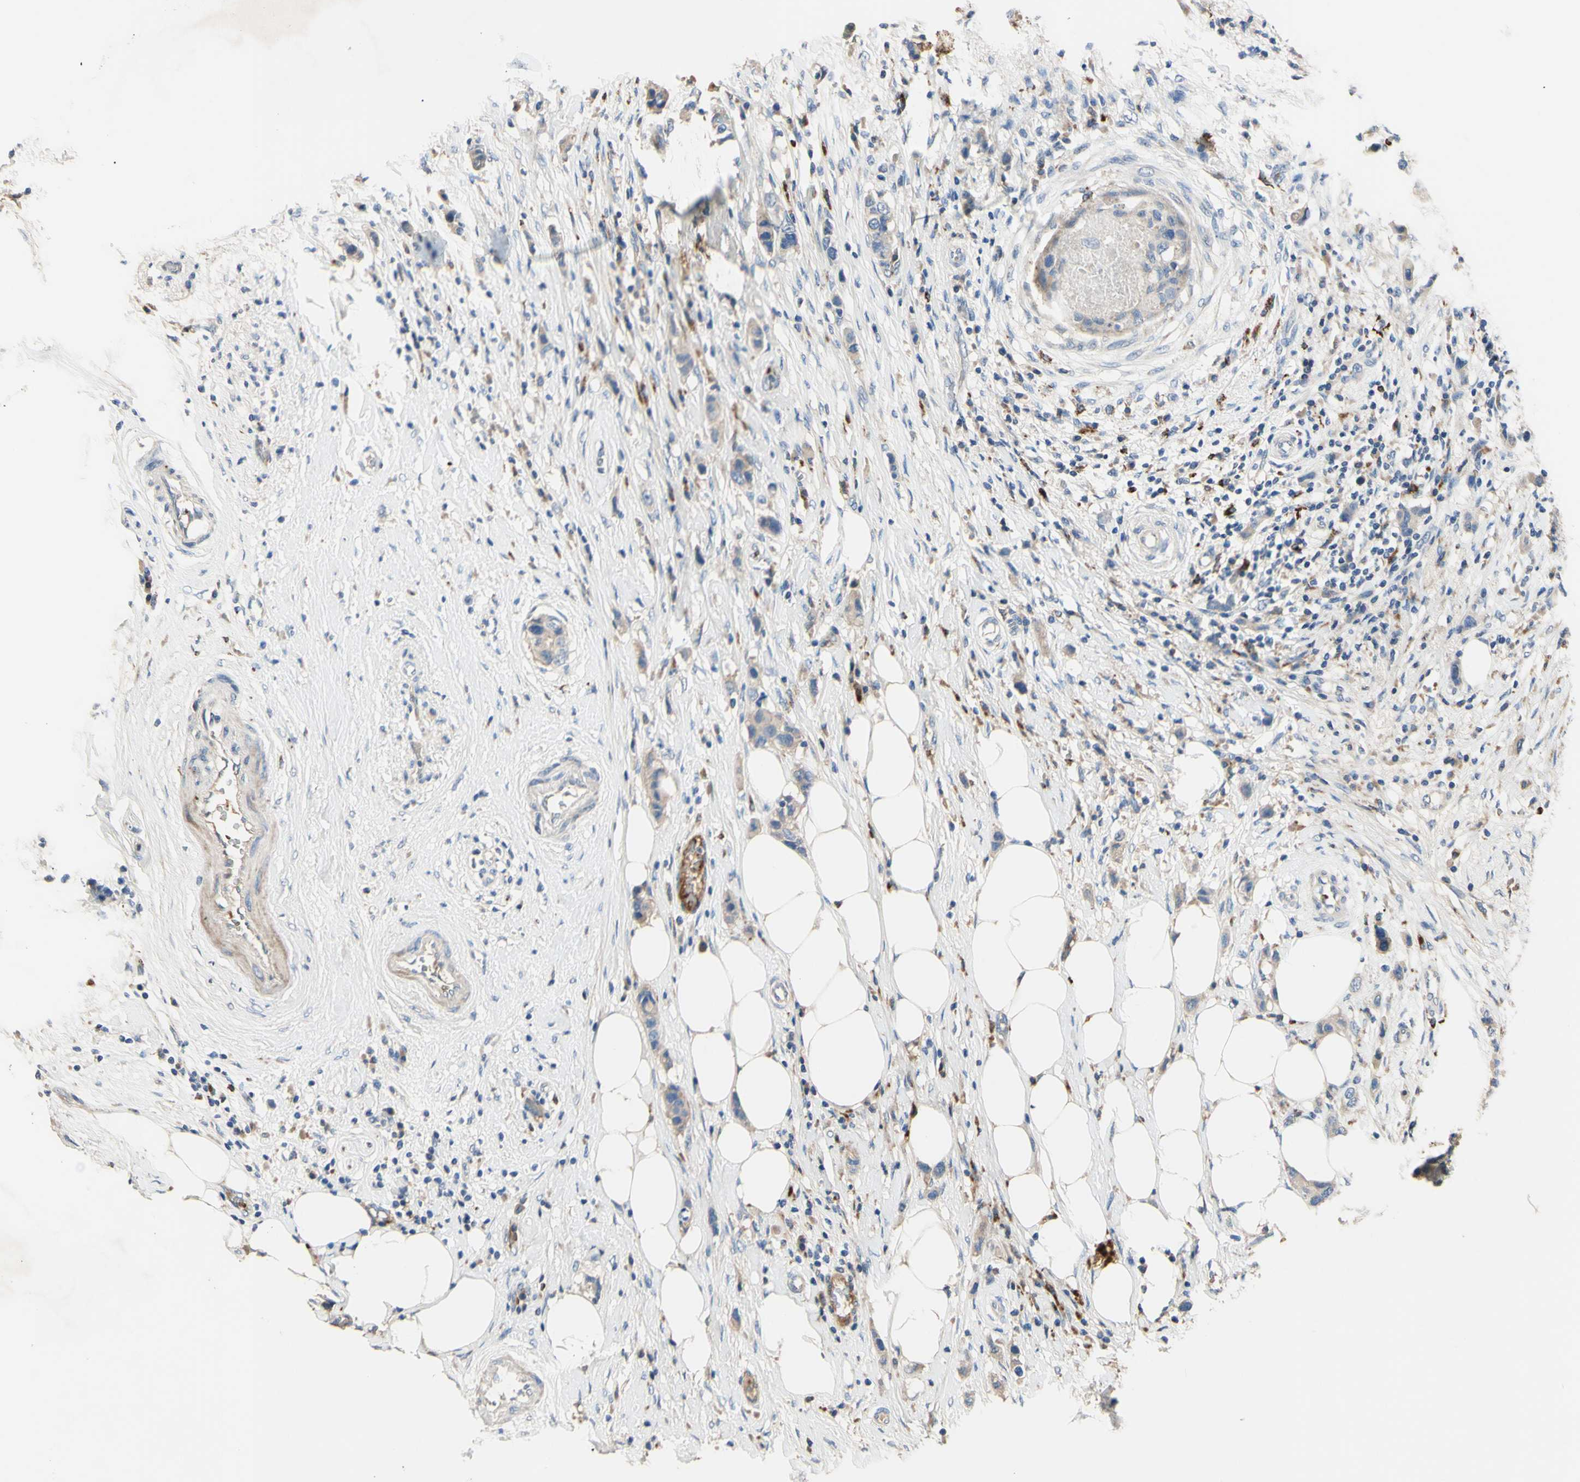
{"staining": {"intensity": "negative", "quantity": "none", "location": "none"}, "tissue": "breast cancer", "cell_type": "Tumor cells", "image_type": "cancer", "snomed": [{"axis": "morphology", "description": "Normal tissue, NOS"}, {"axis": "morphology", "description": "Duct carcinoma"}, {"axis": "topography", "description": "Breast"}], "caption": "A photomicrograph of human breast cancer is negative for staining in tumor cells.", "gene": "CDON", "patient": {"sex": "female", "age": 50}}